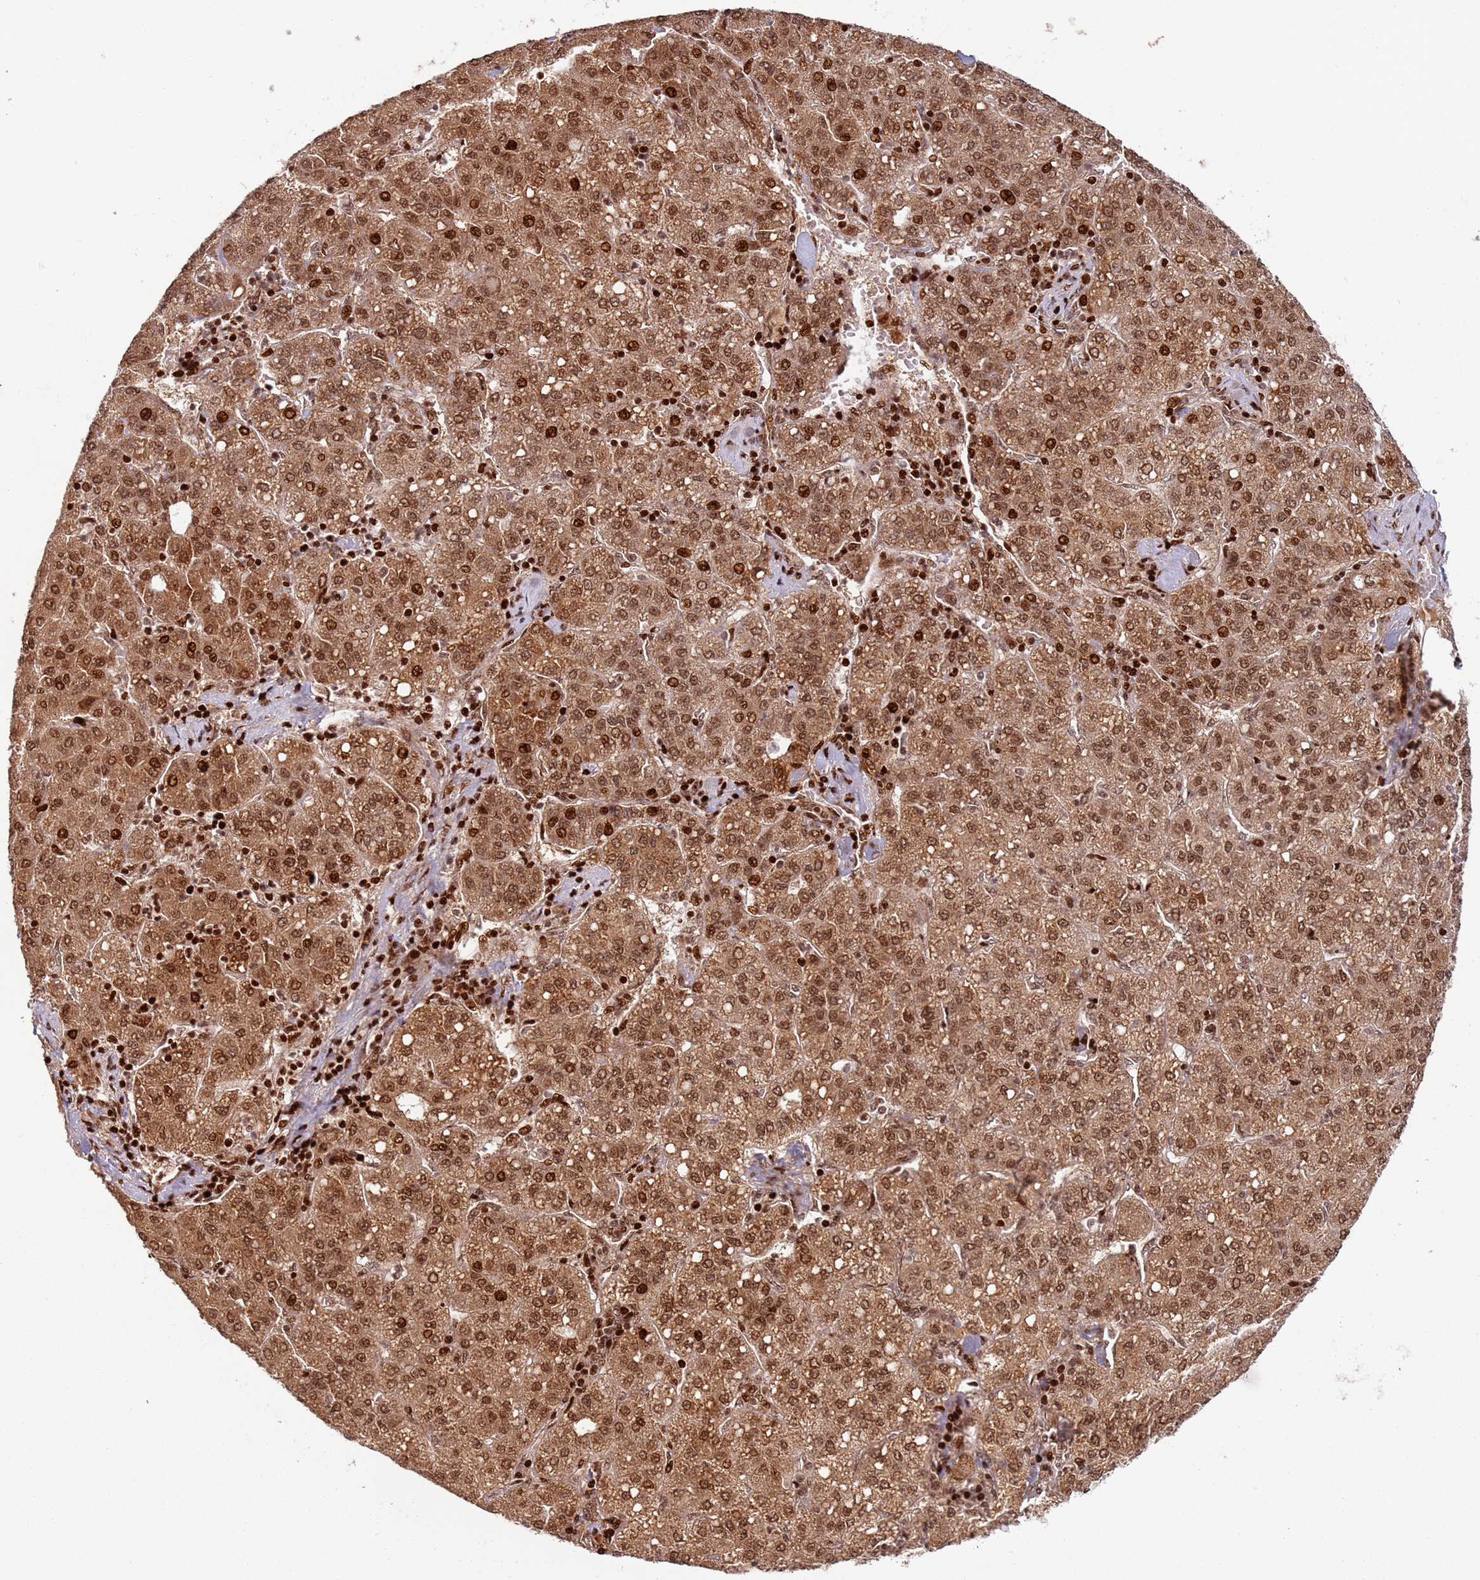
{"staining": {"intensity": "strong", "quantity": ">75%", "location": "cytoplasmic/membranous,nuclear"}, "tissue": "liver cancer", "cell_type": "Tumor cells", "image_type": "cancer", "snomed": [{"axis": "morphology", "description": "Carcinoma, Hepatocellular, NOS"}, {"axis": "topography", "description": "Liver"}], "caption": "Liver hepatocellular carcinoma was stained to show a protein in brown. There is high levels of strong cytoplasmic/membranous and nuclear positivity in about >75% of tumor cells.", "gene": "TMEM233", "patient": {"sex": "male", "age": 65}}